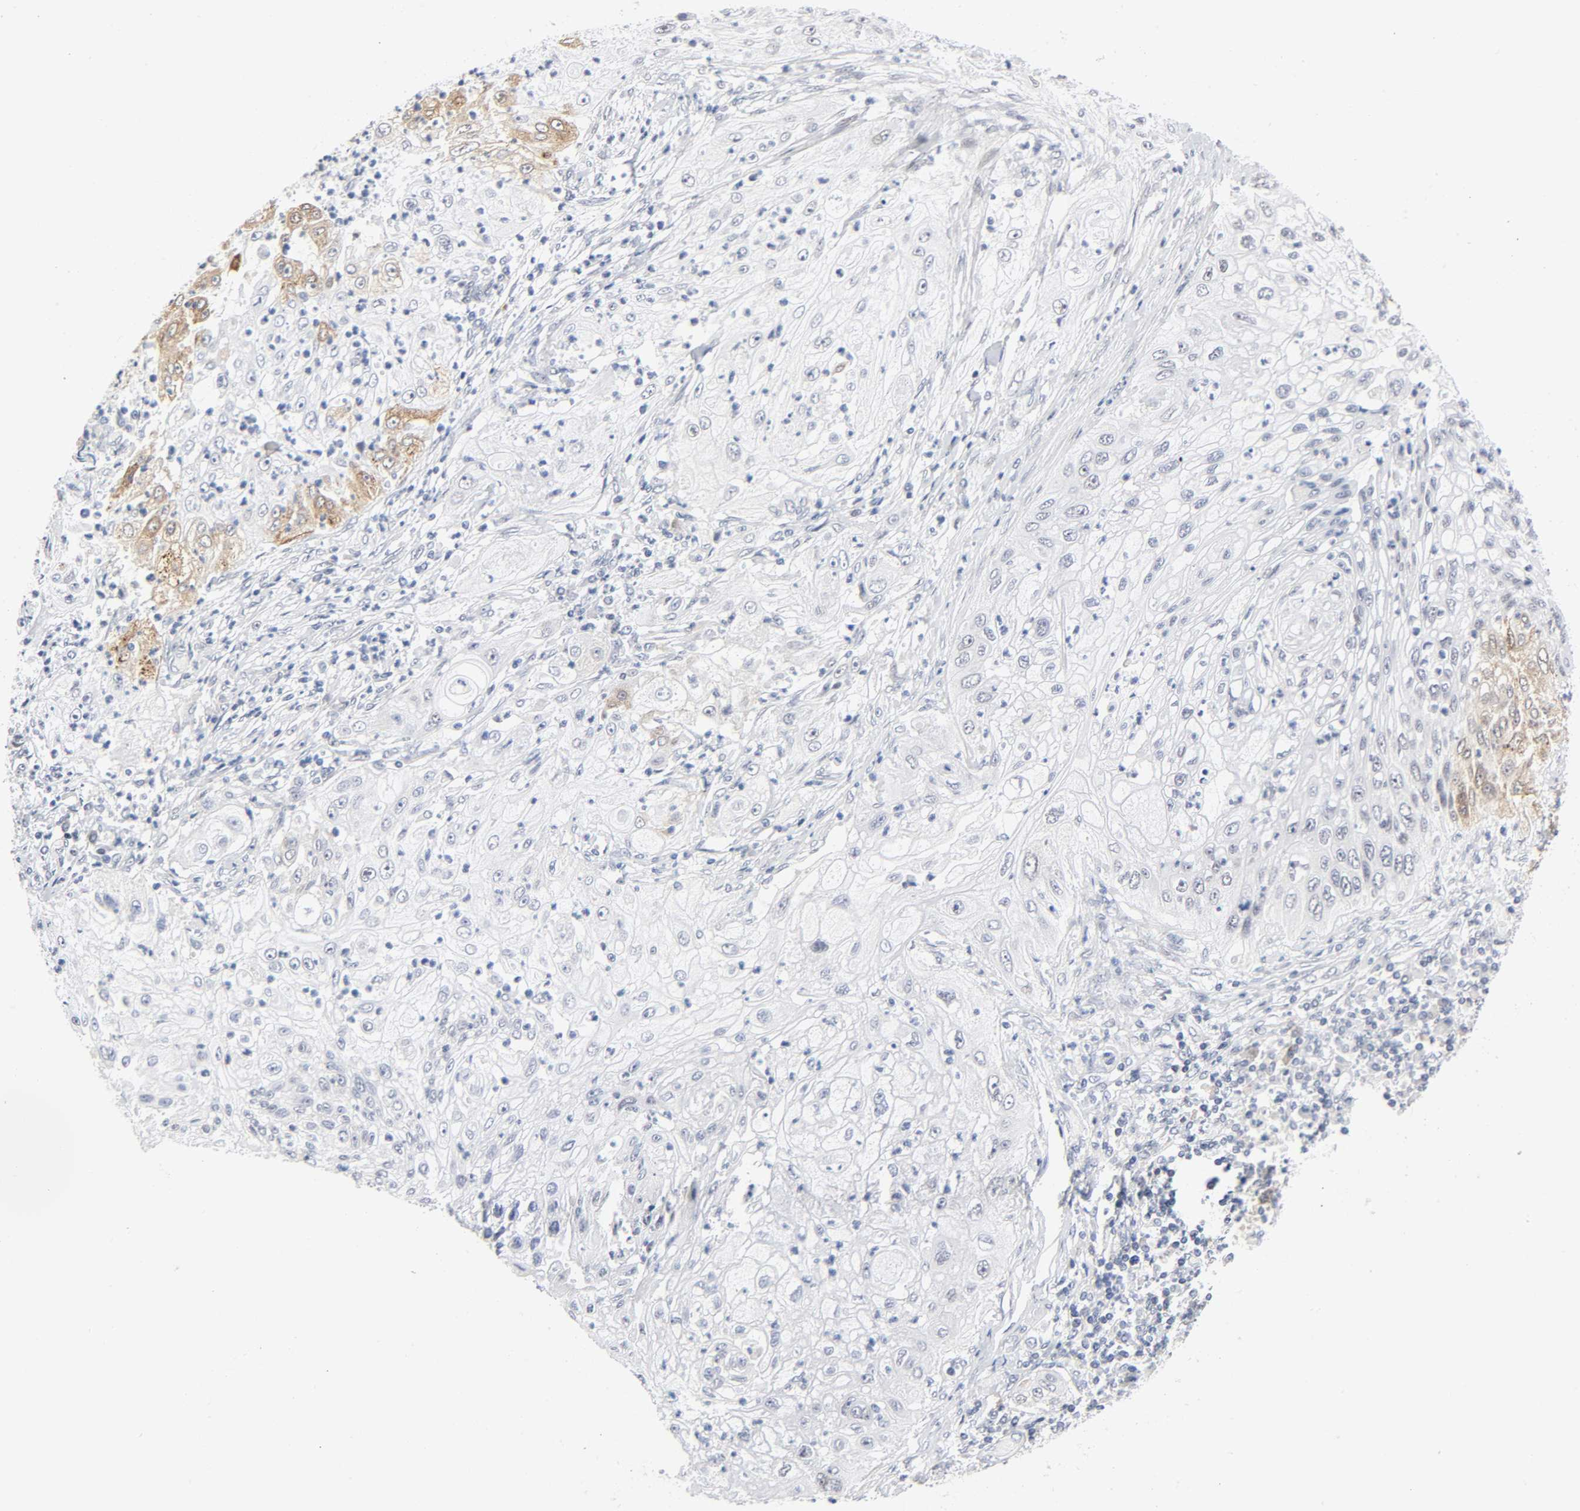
{"staining": {"intensity": "weak", "quantity": "25%-75%", "location": "cytoplasmic/membranous"}, "tissue": "lung cancer", "cell_type": "Tumor cells", "image_type": "cancer", "snomed": [{"axis": "morphology", "description": "Inflammation, NOS"}, {"axis": "morphology", "description": "Squamous cell carcinoma, NOS"}, {"axis": "topography", "description": "Lymph node"}, {"axis": "topography", "description": "Soft tissue"}, {"axis": "topography", "description": "Lung"}], "caption": "This photomicrograph demonstrates IHC staining of lung cancer, with low weak cytoplasmic/membranous staining in about 25%-75% of tumor cells.", "gene": "DIDO1", "patient": {"sex": "male", "age": 66}}